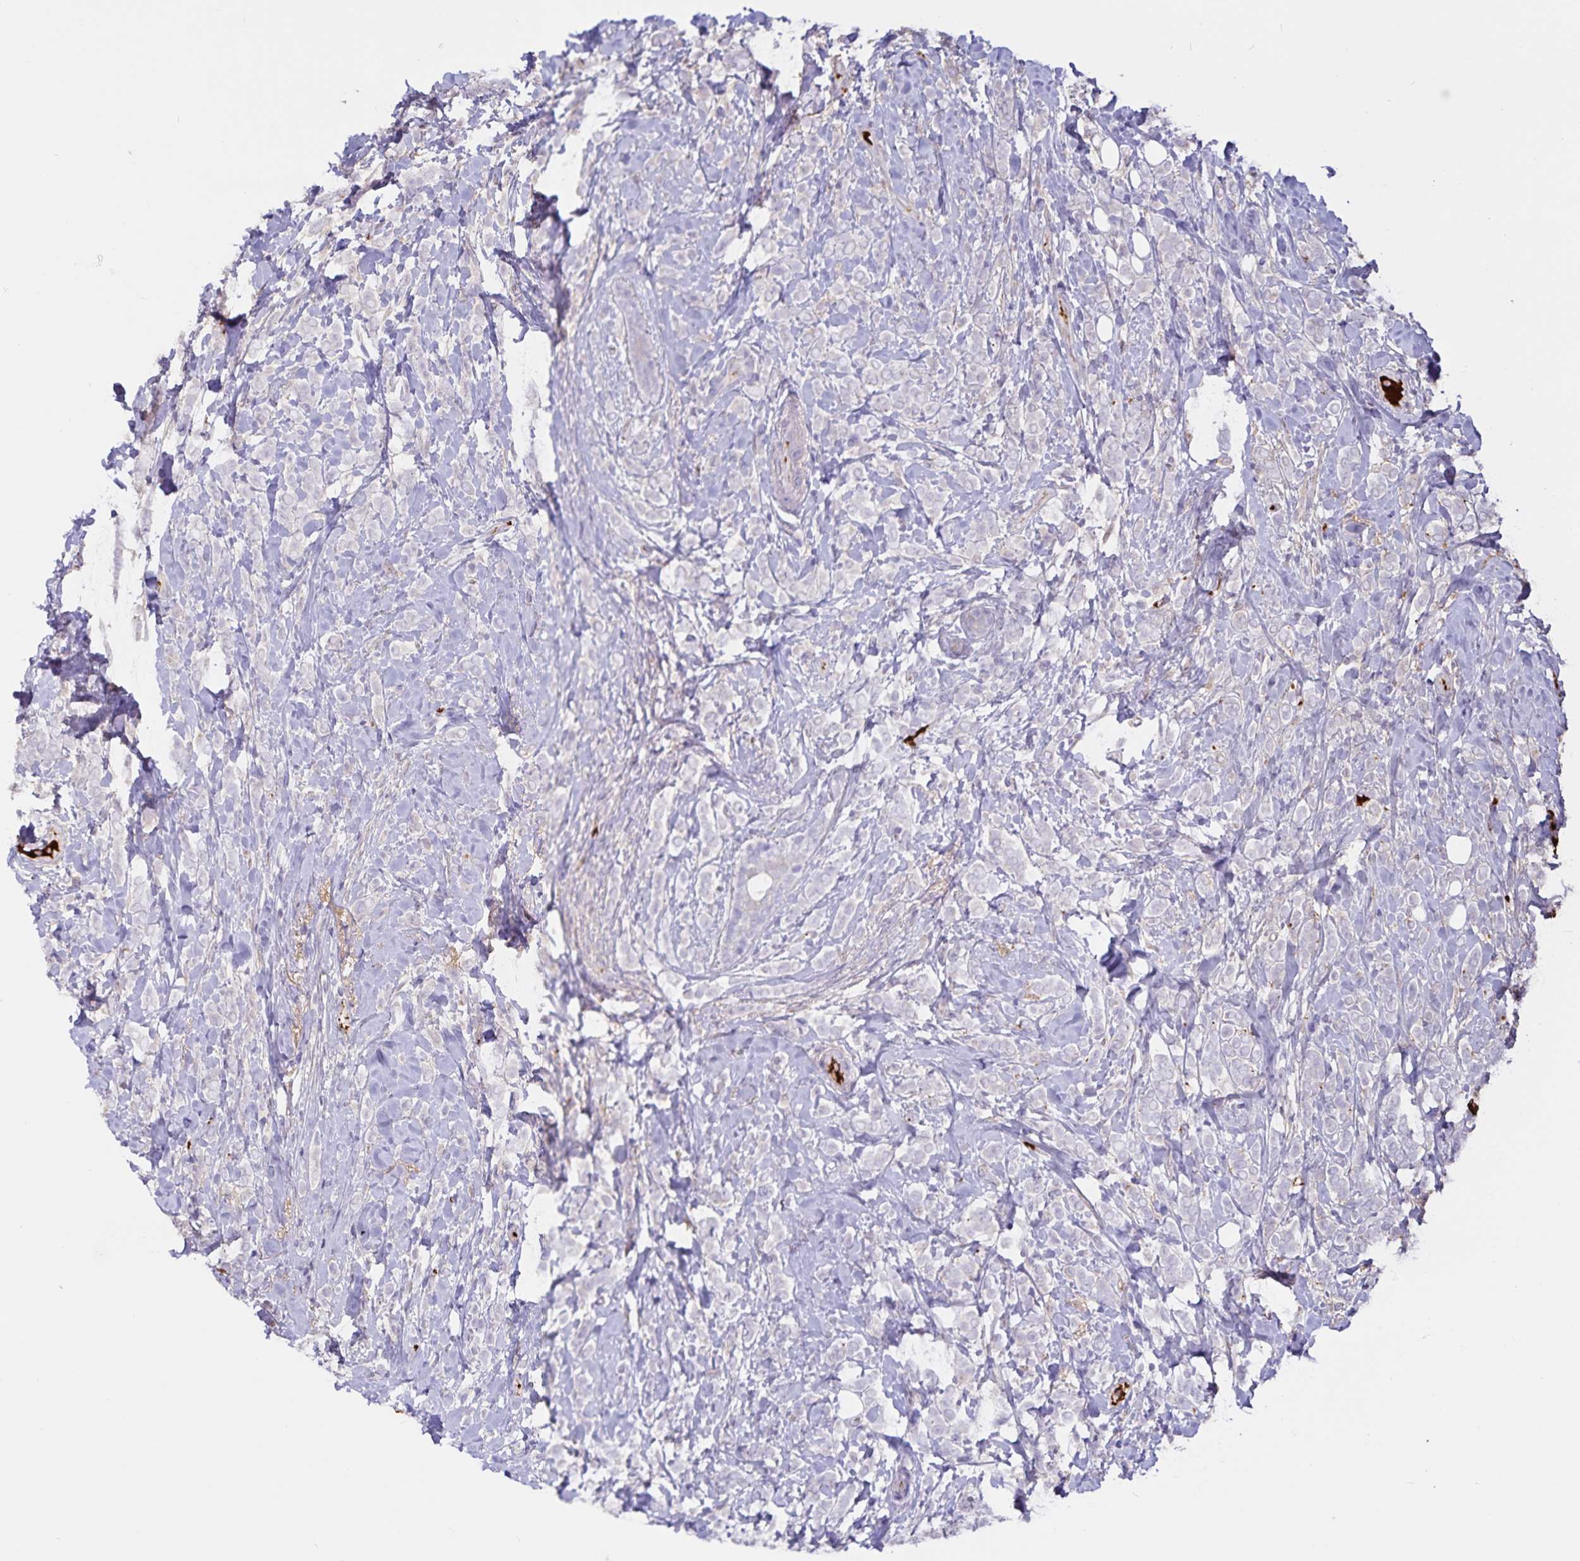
{"staining": {"intensity": "negative", "quantity": "none", "location": "none"}, "tissue": "breast cancer", "cell_type": "Tumor cells", "image_type": "cancer", "snomed": [{"axis": "morphology", "description": "Lobular carcinoma"}, {"axis": "topography", "description": "Breast"}], "caption": "Breast lobular carcinoma was stained to show a protein in brown. There is no significant positivity in tumor cells. (Immunohistochemistry (ihc), brightfield microscopy, high magnification).", "gene": "FGG", "patient": {"sex": "female", "age": 49}}